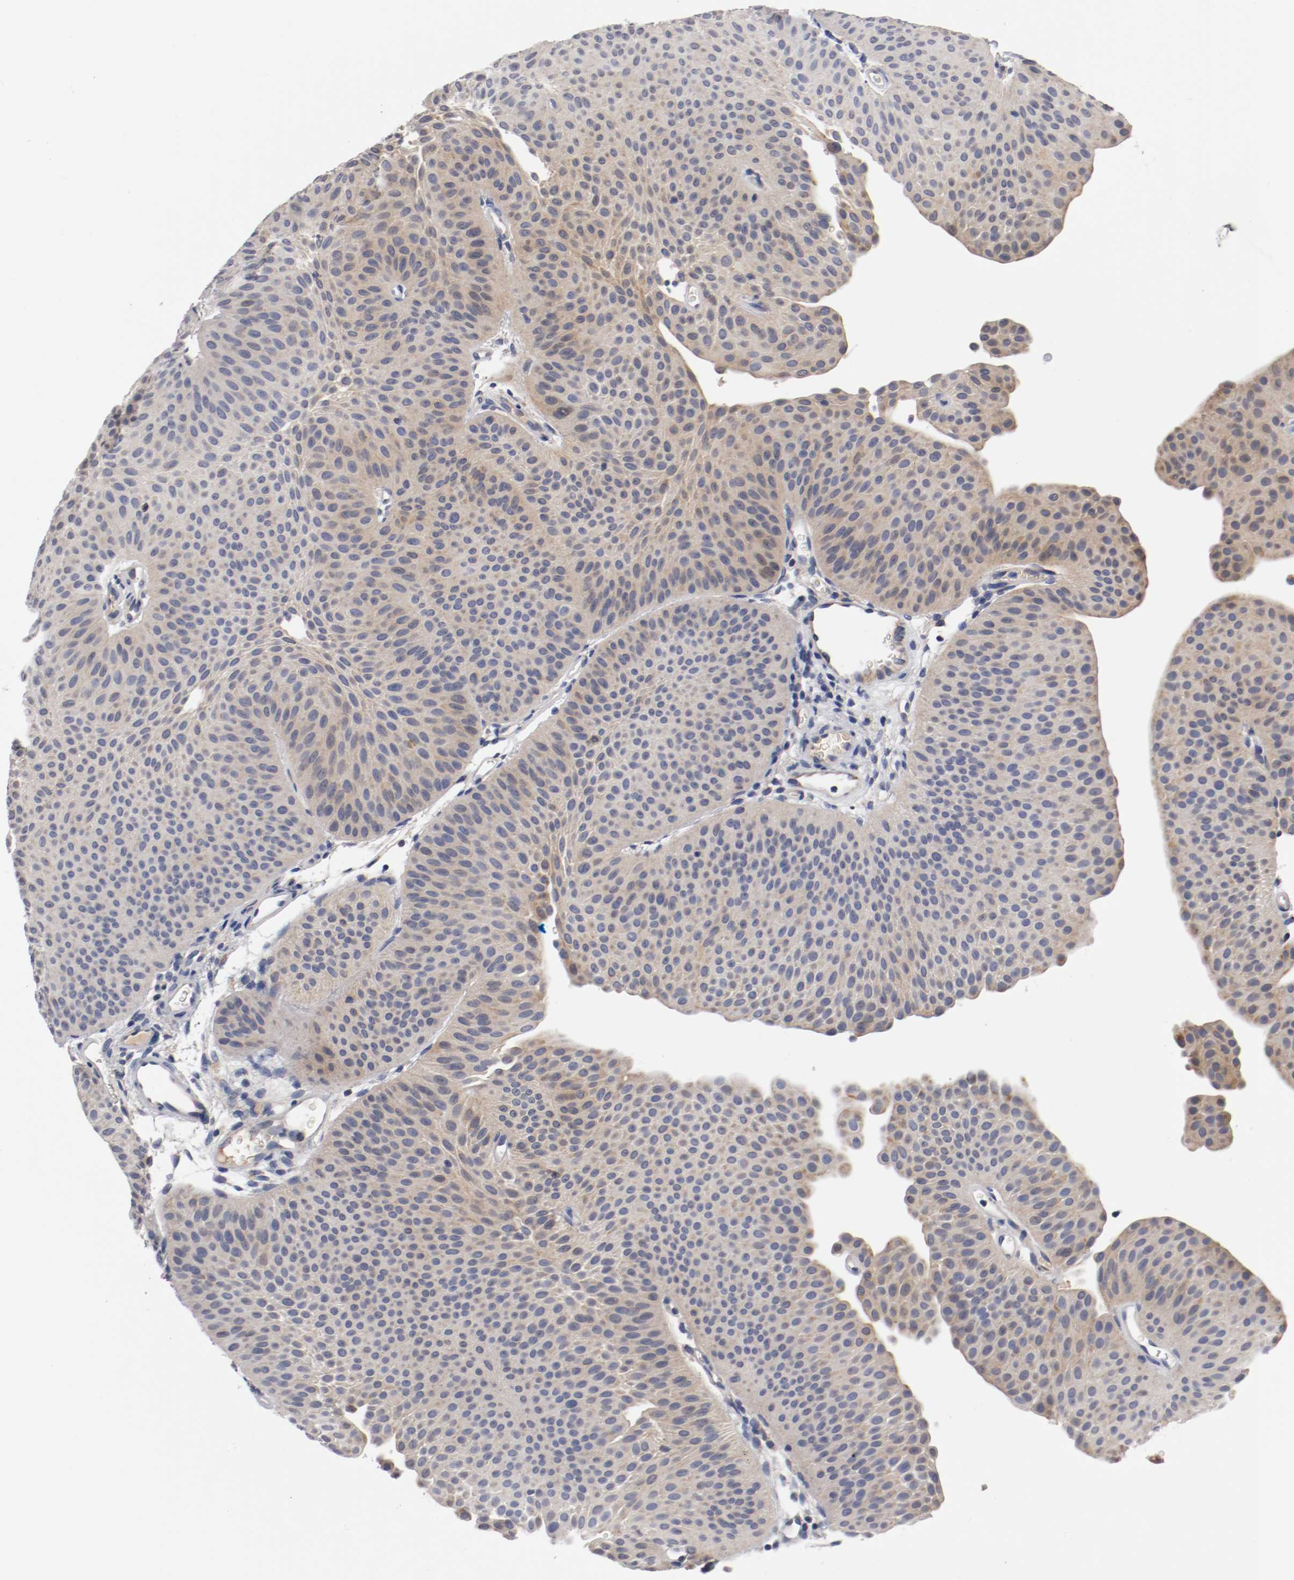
{"staining": {"intensity": "weak", "quantity": "25%-75%", "location": "cytoplasmic/membranous"}, "tissue": "urothelial cancer", "cell_type": "Tumor cells", "image_type": "cancer", "snomed": [{"axis": "morphology", "description": "Urothelial carcinoma, Low grade"}, {"axis": "topography", "description": "Urinary bladder"}], "caption": "Urothelial cancer stained with a brown dye shows weak cytoplasmic/membranous positive staining in approximately 25%-75% of tumor cells.", "gene": "PCSK6", "patient": {"sex": "female", "age": 60}}